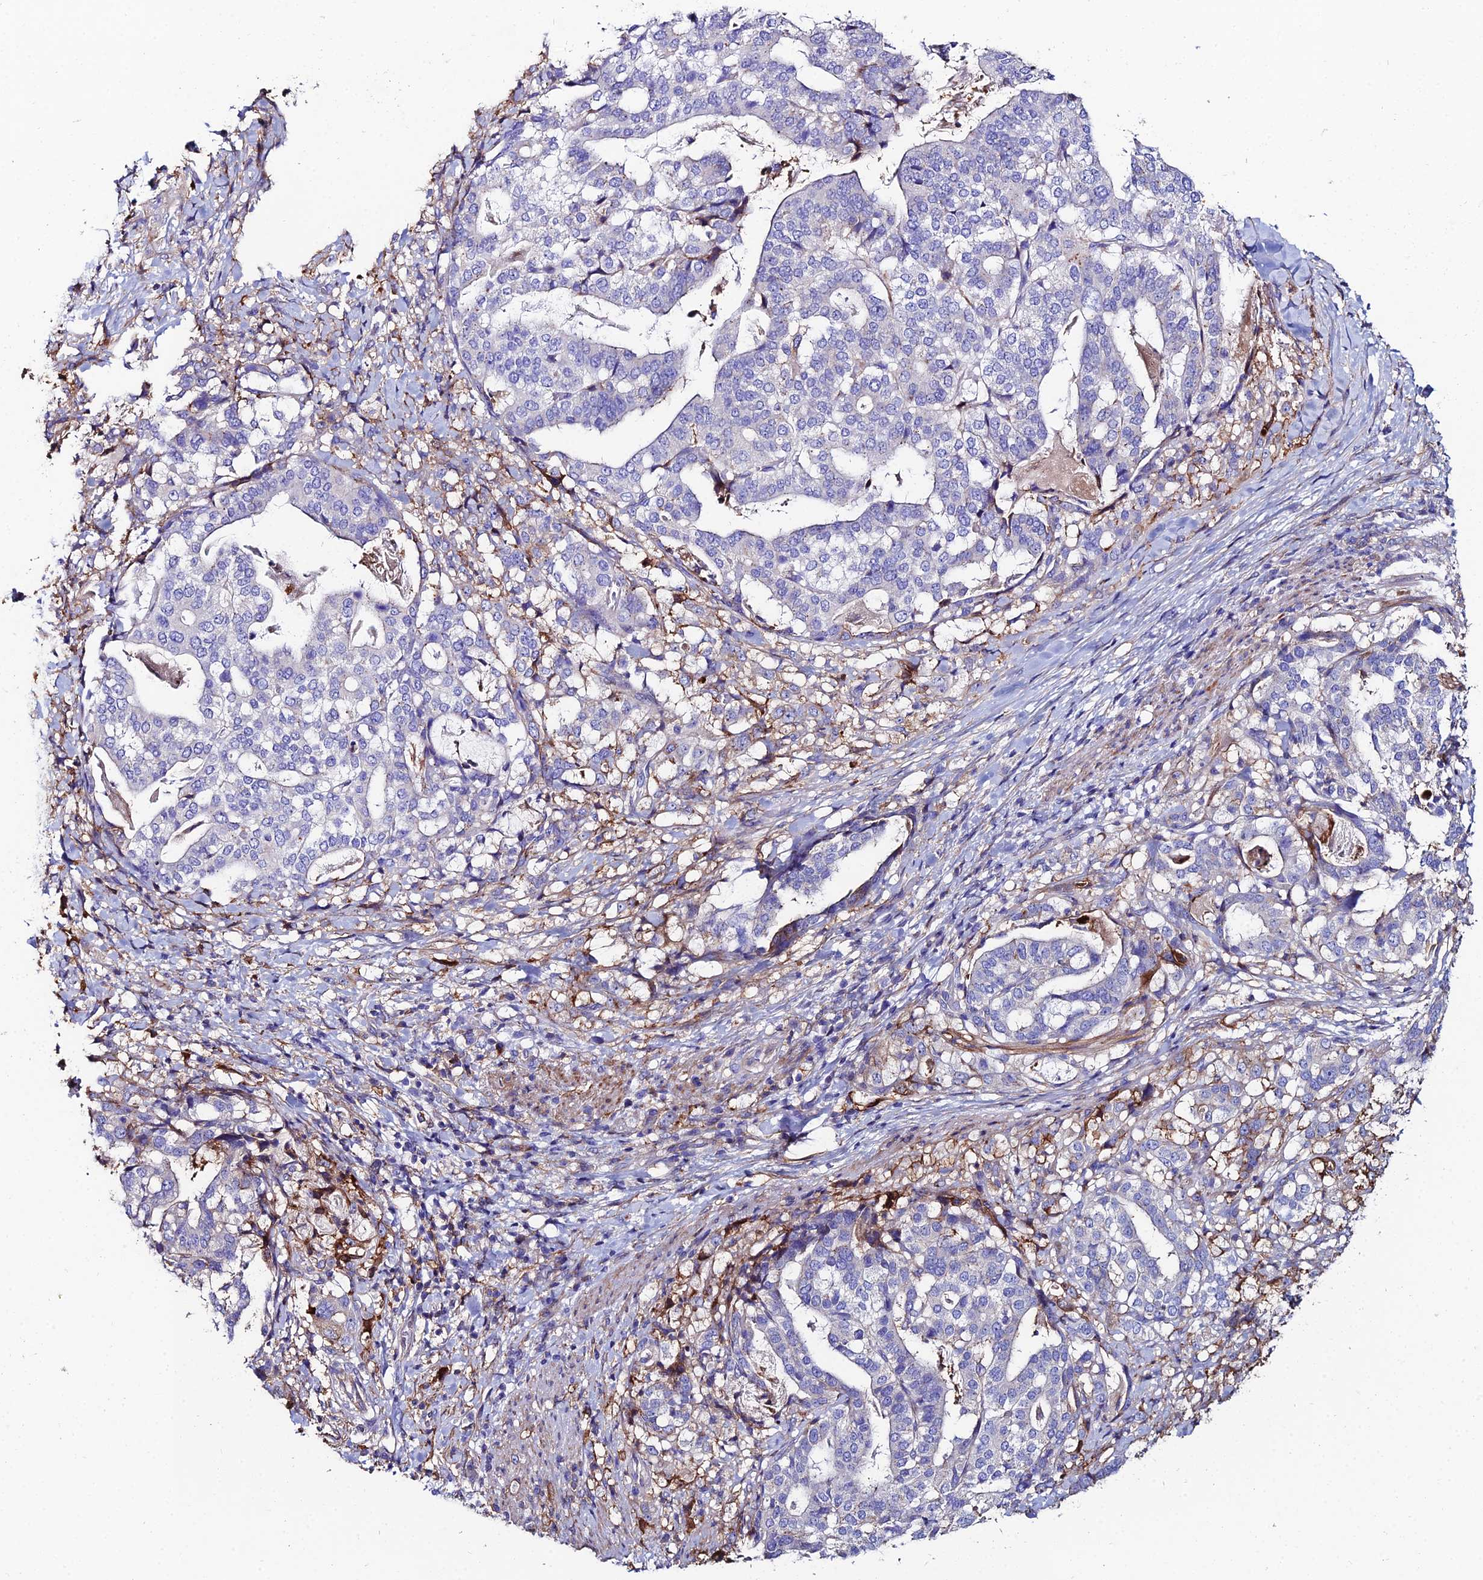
{"staining": {"intensity": "moderate", "quantity": "<25%", "location": "cytoplasmic/membranous"}, "tissue": "stomach cancer", "cell_type": "Tumor cells", "image_type": "cancer", "snomed": [{"axis": "morphology", "description": "Adenocarcinoma, NOS"}, {"axis": "topography", "description": "Stomach"}], "caption": "Stomach cancer (adenocarcinoma) was stained to show a protein in brown. There is low levels of moderate cytoplasmic/membranous positivity in approximately <25% of tumor cells.", "gene": "C6", "patient": {"sex": "male", "age": 48}}